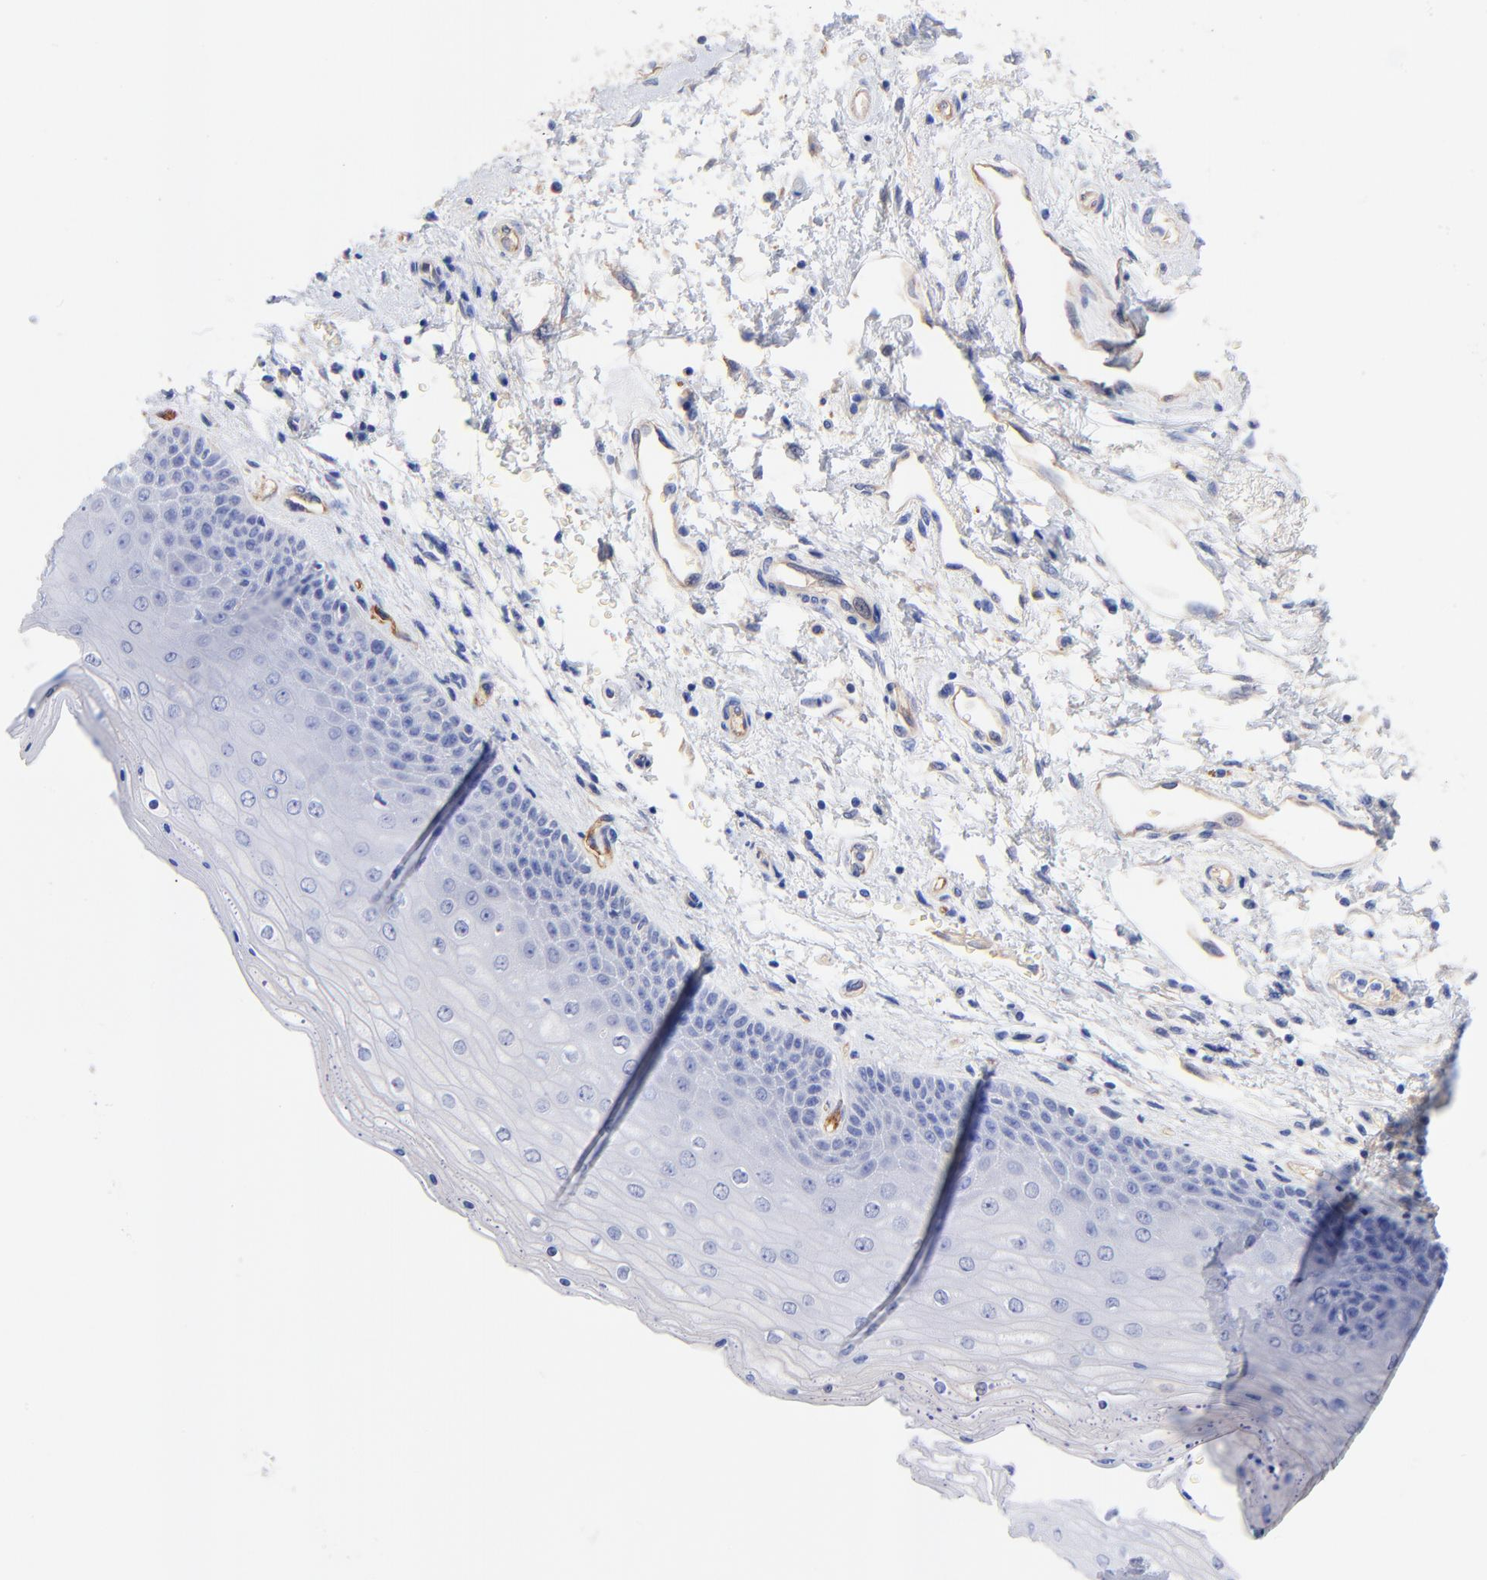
{"staining": {"intensity": "negative", "quantity": "none", "location": "none"}, "tissue": "skin", "cell_type": "Epidermal cells", "image_type": "normal", "snomed": [{"axis": "morphology", "description": "Normal tissue, NOS"}, {"axis": "topography", "description": "Anal"}], "caption": "Skin stained for a protein using immunohistochemistry (IHC) displays no expression epidermal cells.", "gene": "SLC44A2", "patient": {"sex": "female", "age": 46}}